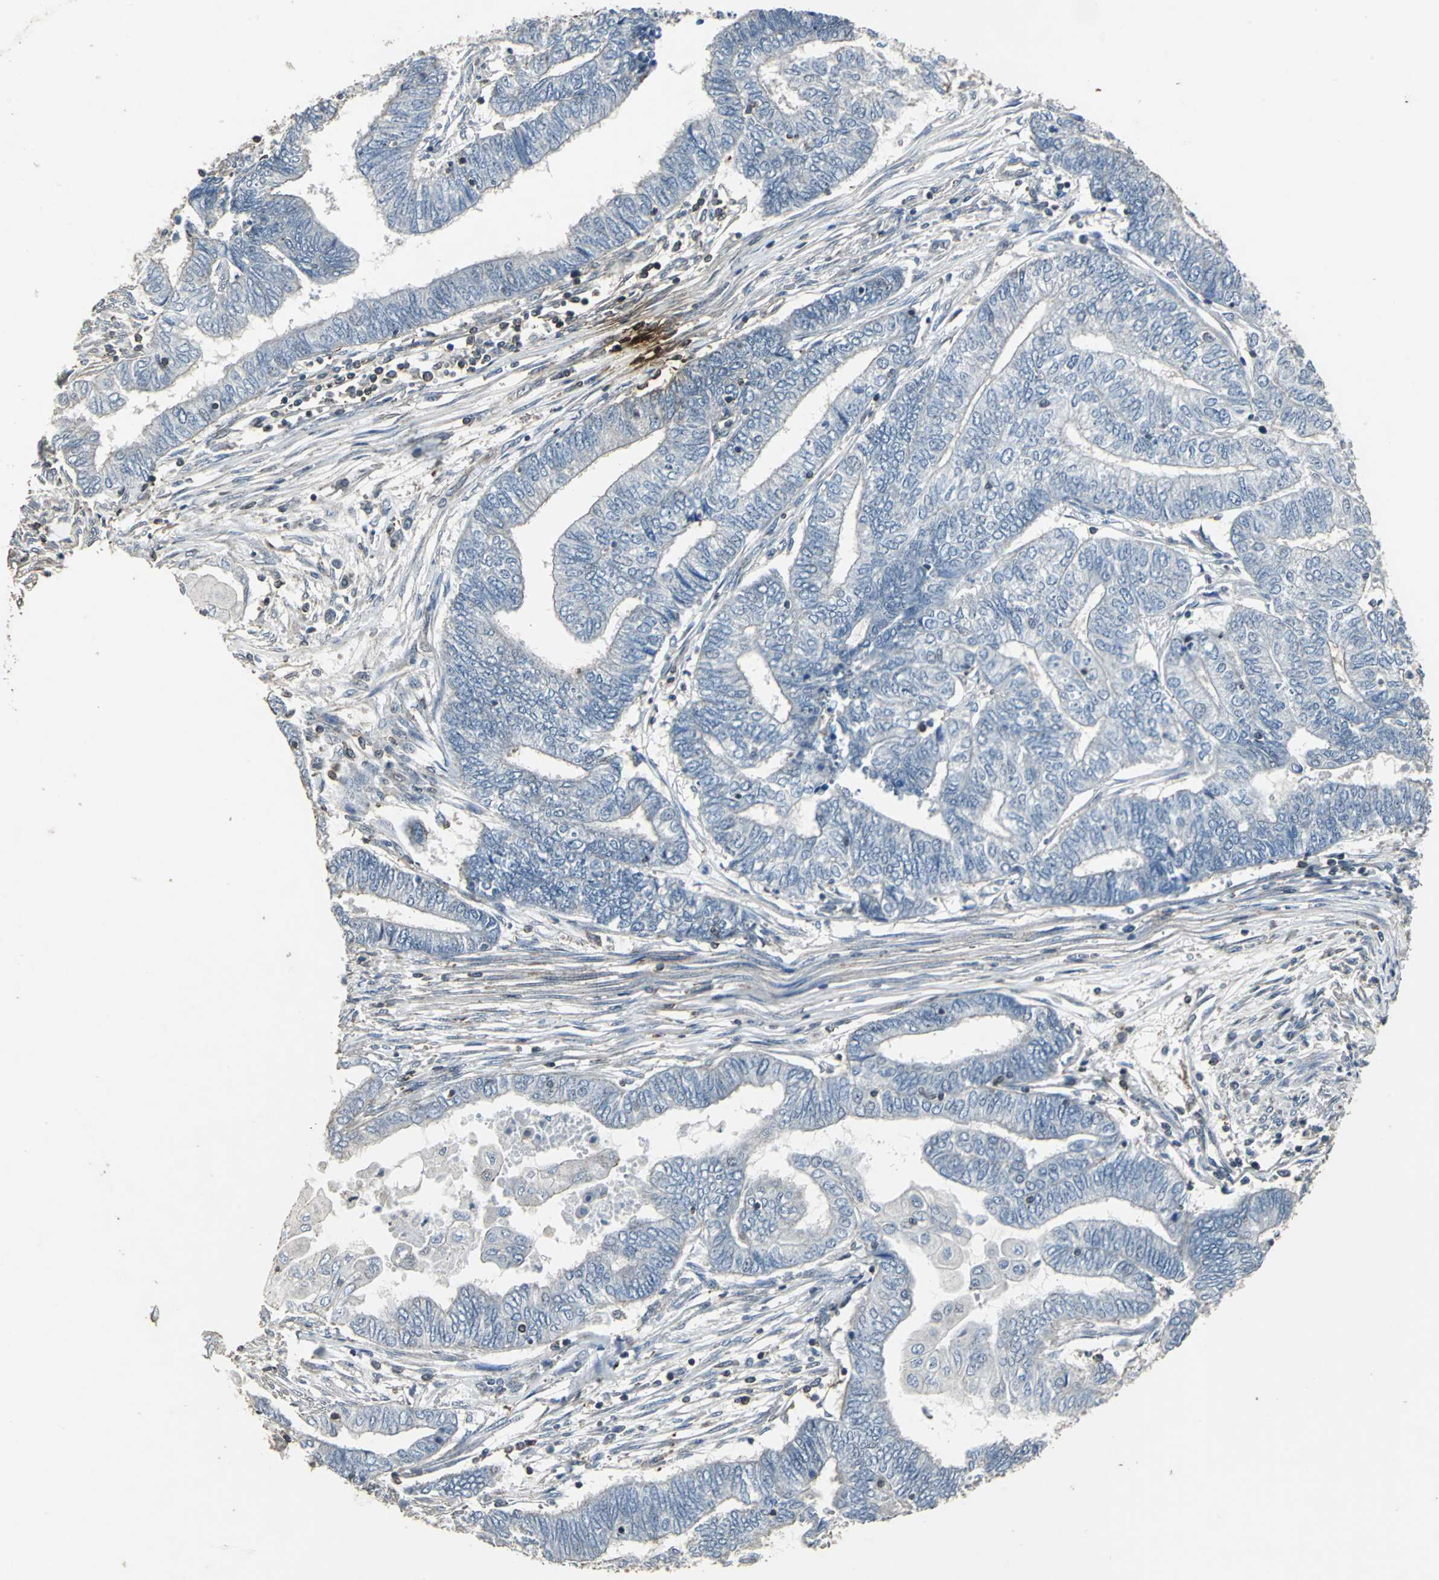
{"staining": {"intensity": "negative", "quantity": "none", "location": "none"}, "tissue": "endometrial cancer", "cell_type": "Tumor cells", "image_type": "cancer", "snomed": [{"axis": "morphology", "description": "Adenocarcinoma, NOS"}, {"axis": "topography", "description": "Uterus"}, {"axis": "topography", "description": "Endometrium"}], "caption": "Human adenocarcinoma (endometrial) stained for a protein using immunohistochemistry (IHC) shows no staining in tumor cells.", "gene": "DNAJB4", "patient": {"sex": "female", "age": 70}}